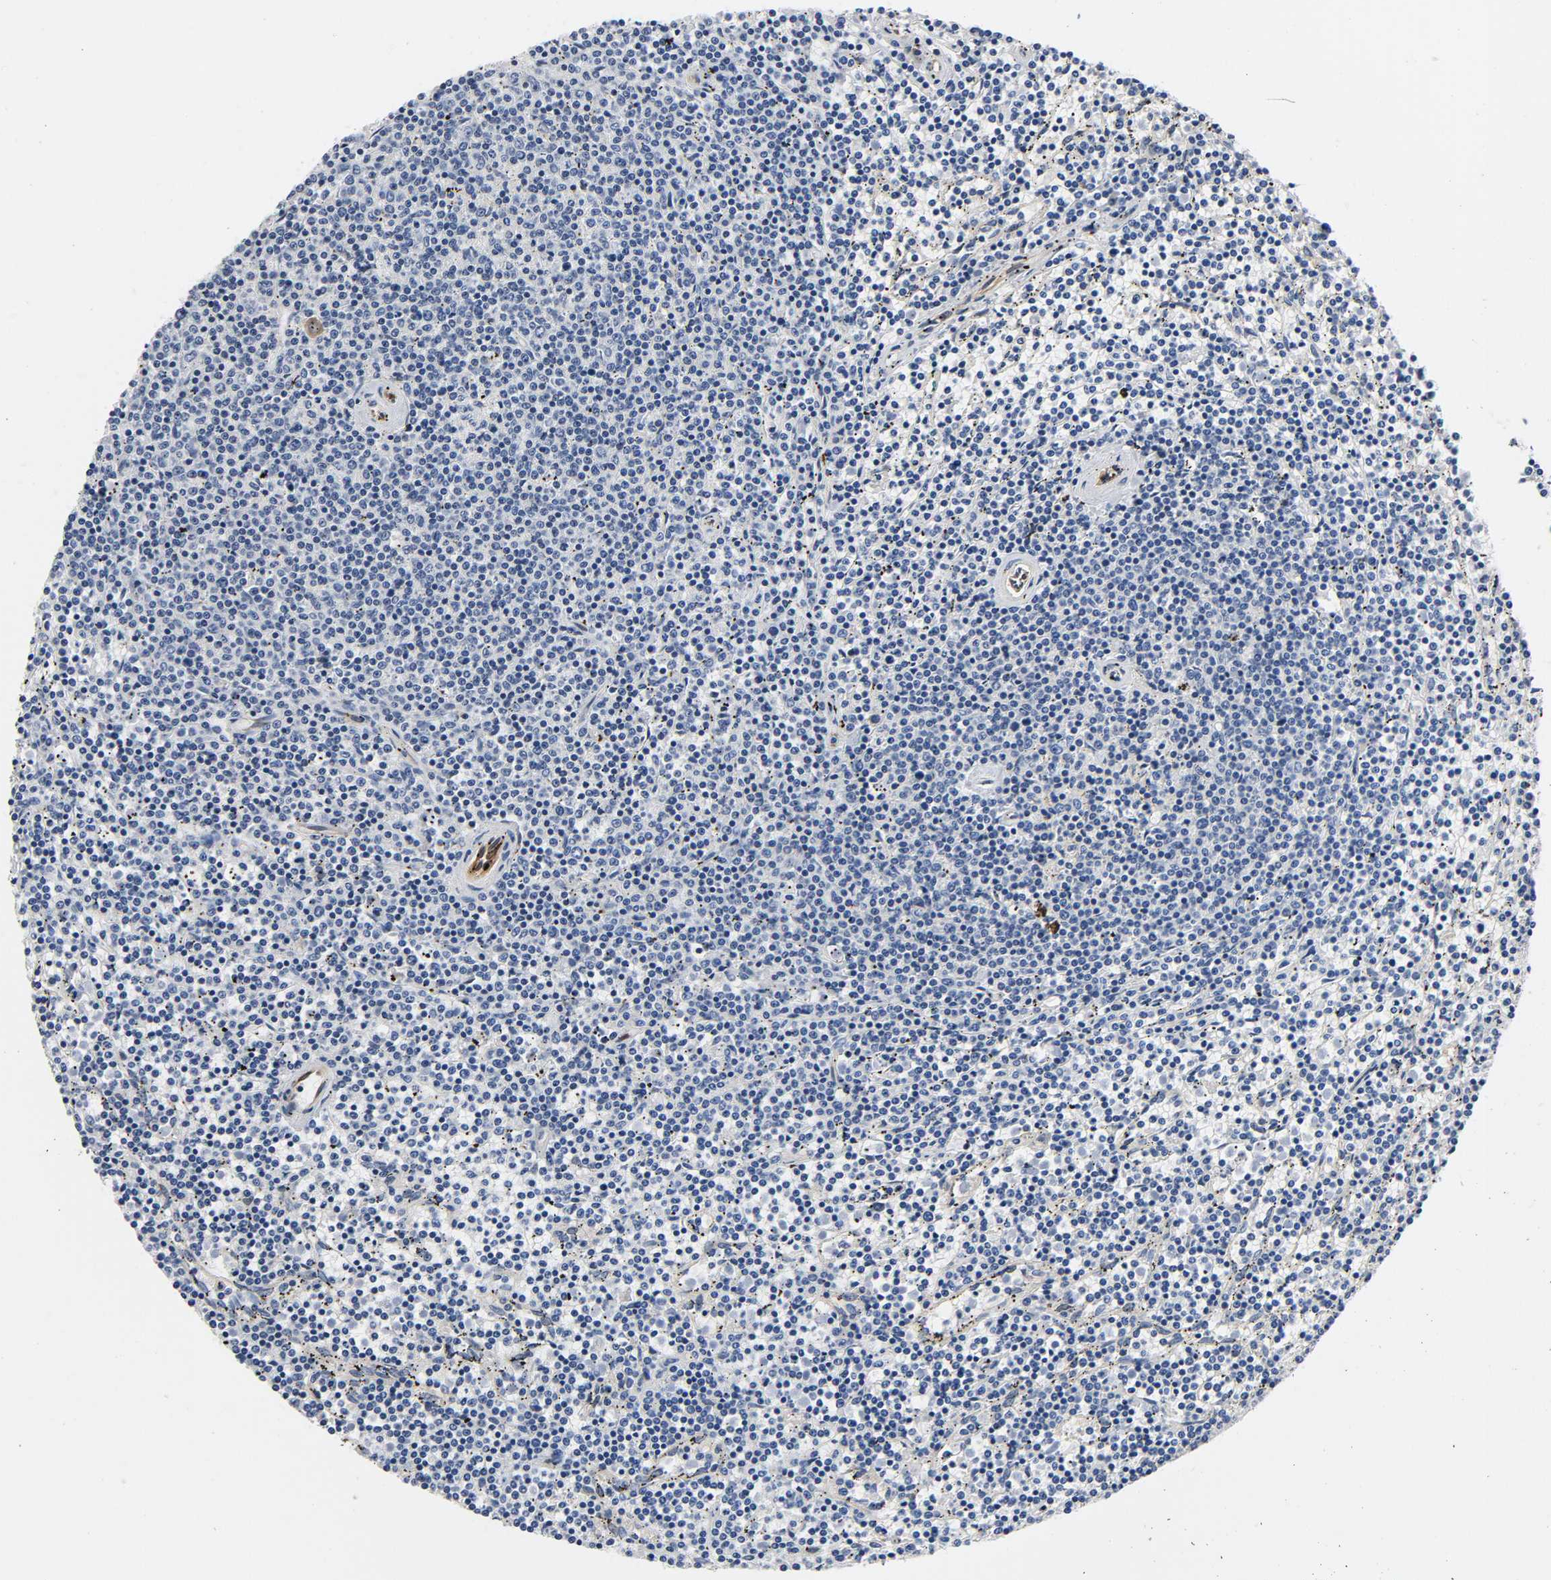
{"staining": {"intensity": "negative", "quantity": "none", "location": "none"}, "tissue": "lymphoma", "cell_type": "Tumor cells", "image_type": "cancer", "snomed": [{"axis": "morphology", "description": "Malignant lymphoma, non-Hodgkin's type, Low grade"}, {"axis": "topography", "description": "Spleen"}], "caption": "A micrograph of human lymphoma is negative for staining in tumor cells.", "gene": "ASB6", "patient": {"sex": "female", "age": 50}}